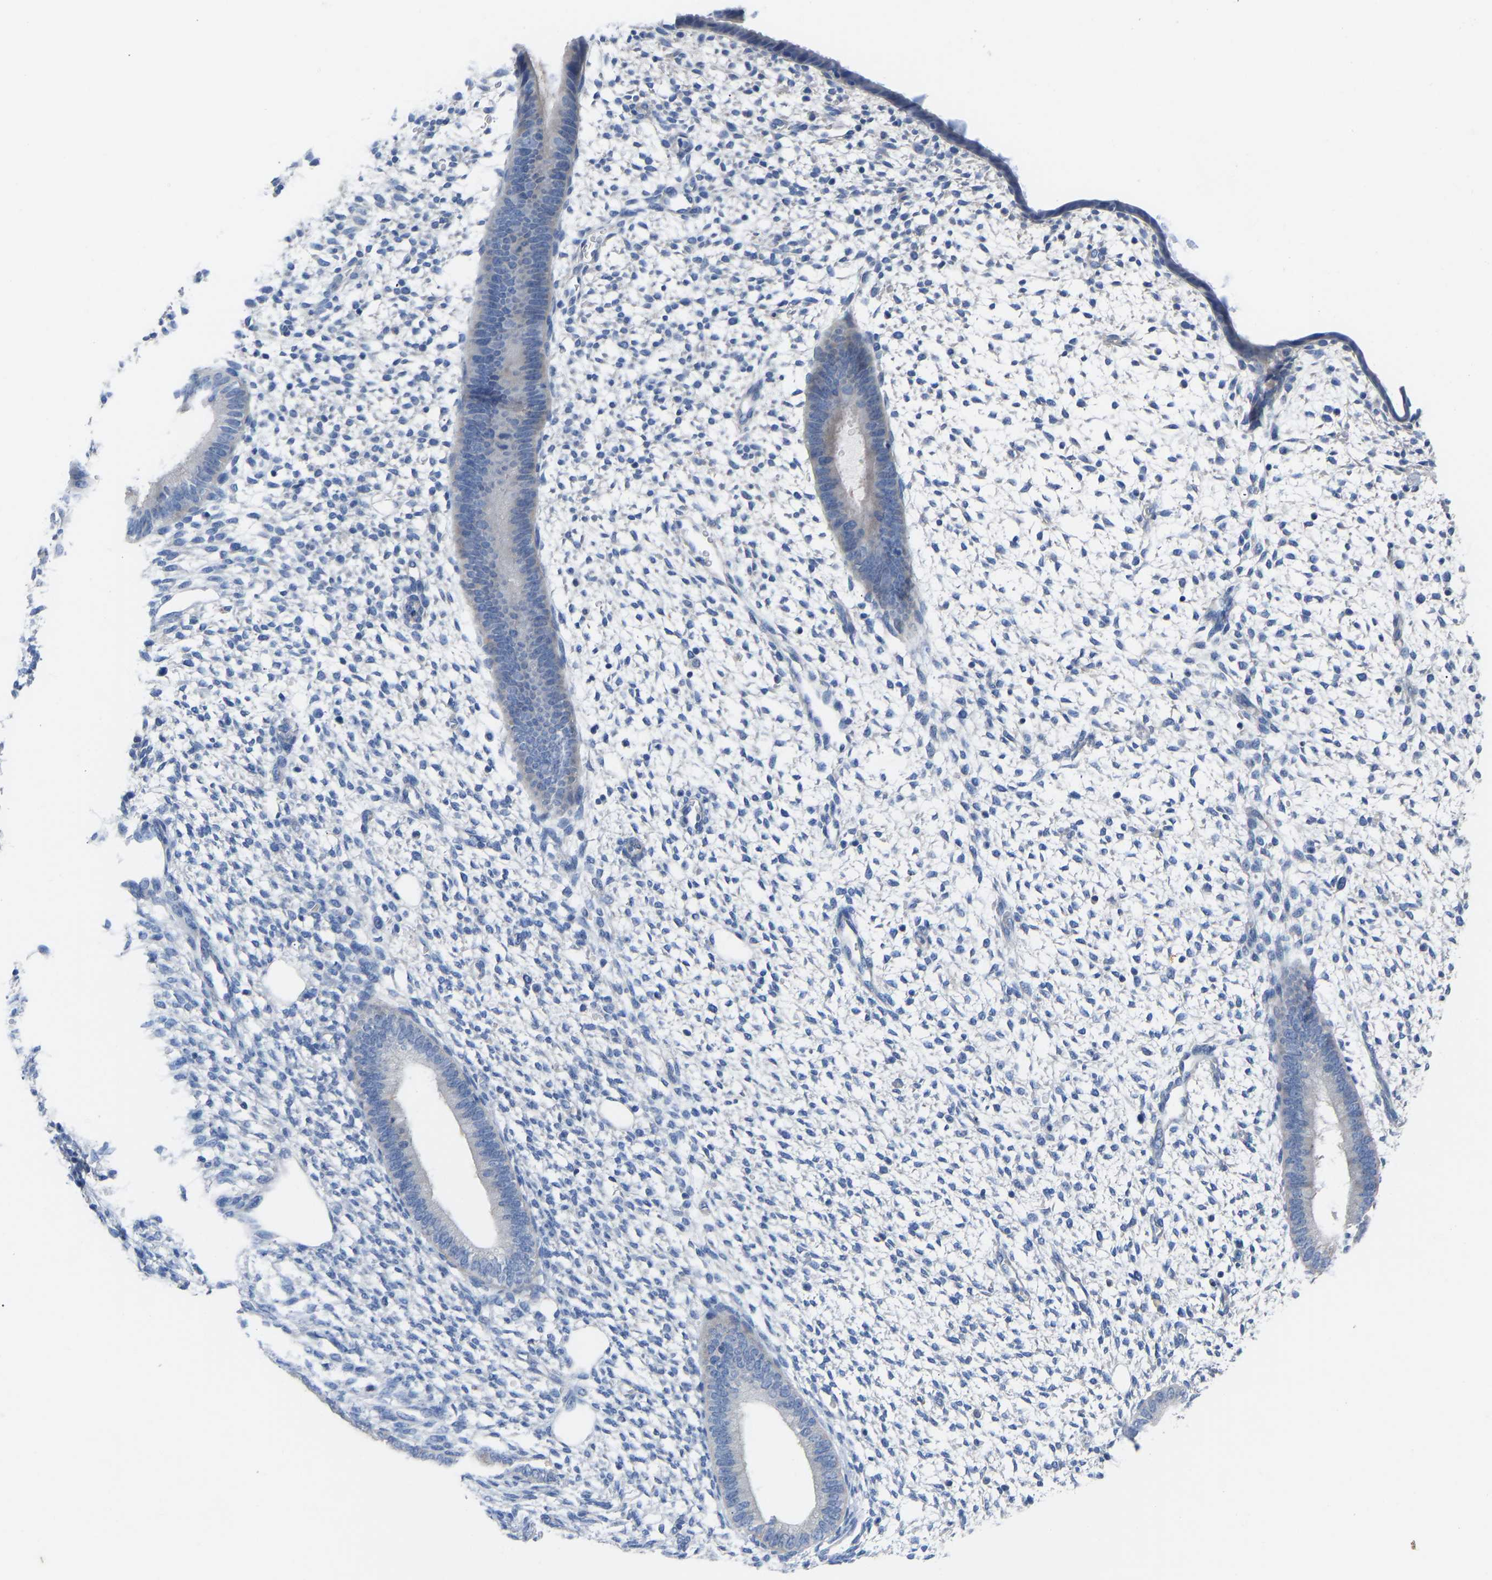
{"staining": {"intensity": "negative", "quantity": "none", "location": "none"}, "tissue": "endometrium", "cell_type": "Cells in endometrial stroma", "image_type": "normal", "snomed": [{"axis": "morphology", "description": "Normal tissue, NOS"}, {"axis": "topography", "description": "Endometrium"}], "caption": "A high-resolution photomicrograph shows immunohistochemistry staining of unremarkable endometrium, which demonstrates no significant staining in cells in endometrial stroma. Nuclei are stained in blue.", "gene": "OLIG2", "patient": {"sex": "female", "age": 46}}